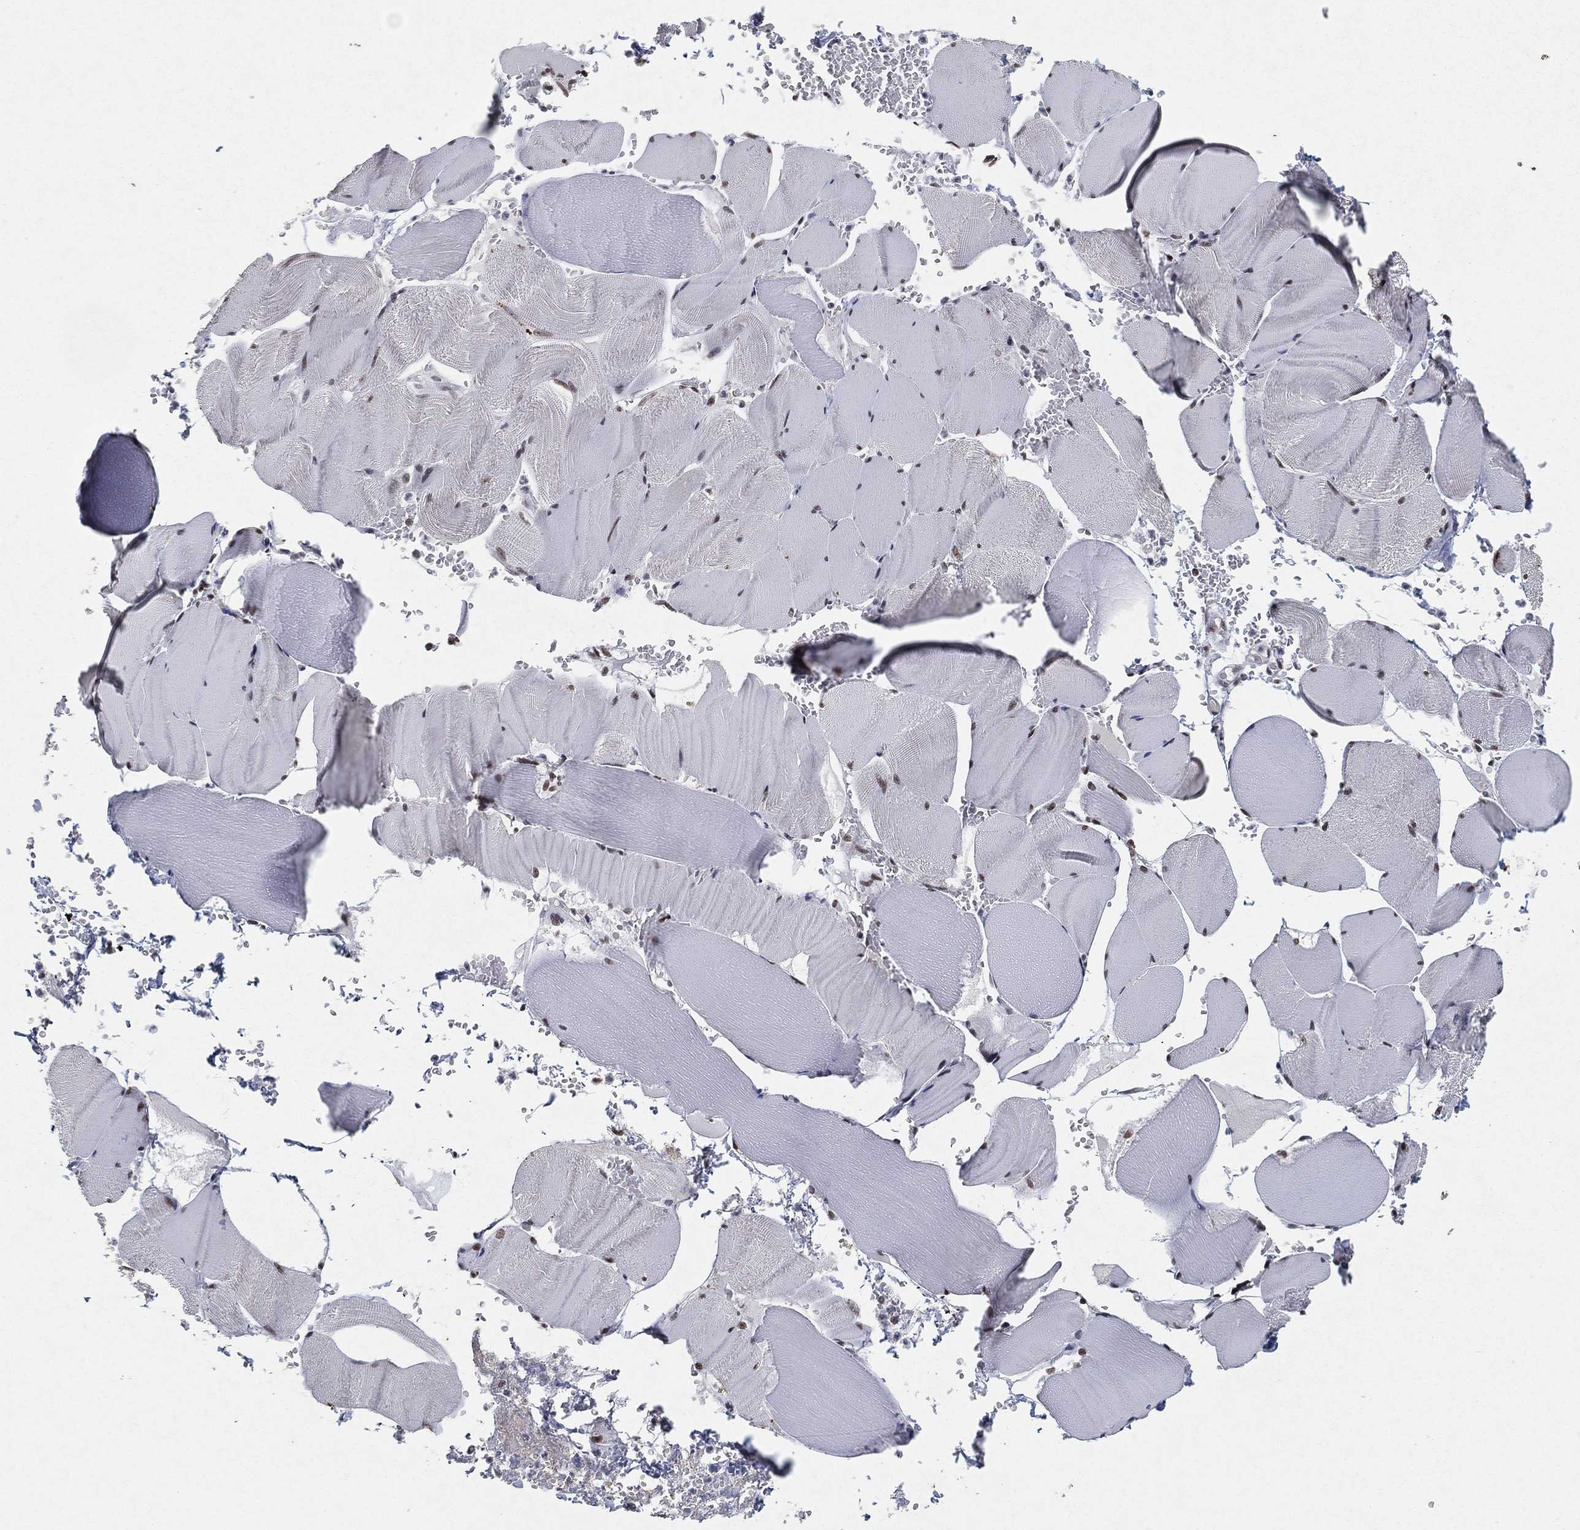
{"staining": {"intensity": "moderate", "quantity": "<25%", "location": "nuclear"}, "tissue": "skeletal muscle", "cell_type": "Myocytes", "image_type": "normal", "snomed": [{"axis": "morphology", "description": "Normal tissue, NOS"}, {"axis": "topography", "description": "Skeletal muscle"}], "caption": "Skeletal muscle stained with DAB (3,3'-diaminobenzidine) IHC displays low levels of moderate nuclear staining in about <25% of myocytes. (brown staining indicates protein expression, while blue staining denotes nuclei).", "gene": "DDX27", "patient": {"sex": "male", "age": 56}}